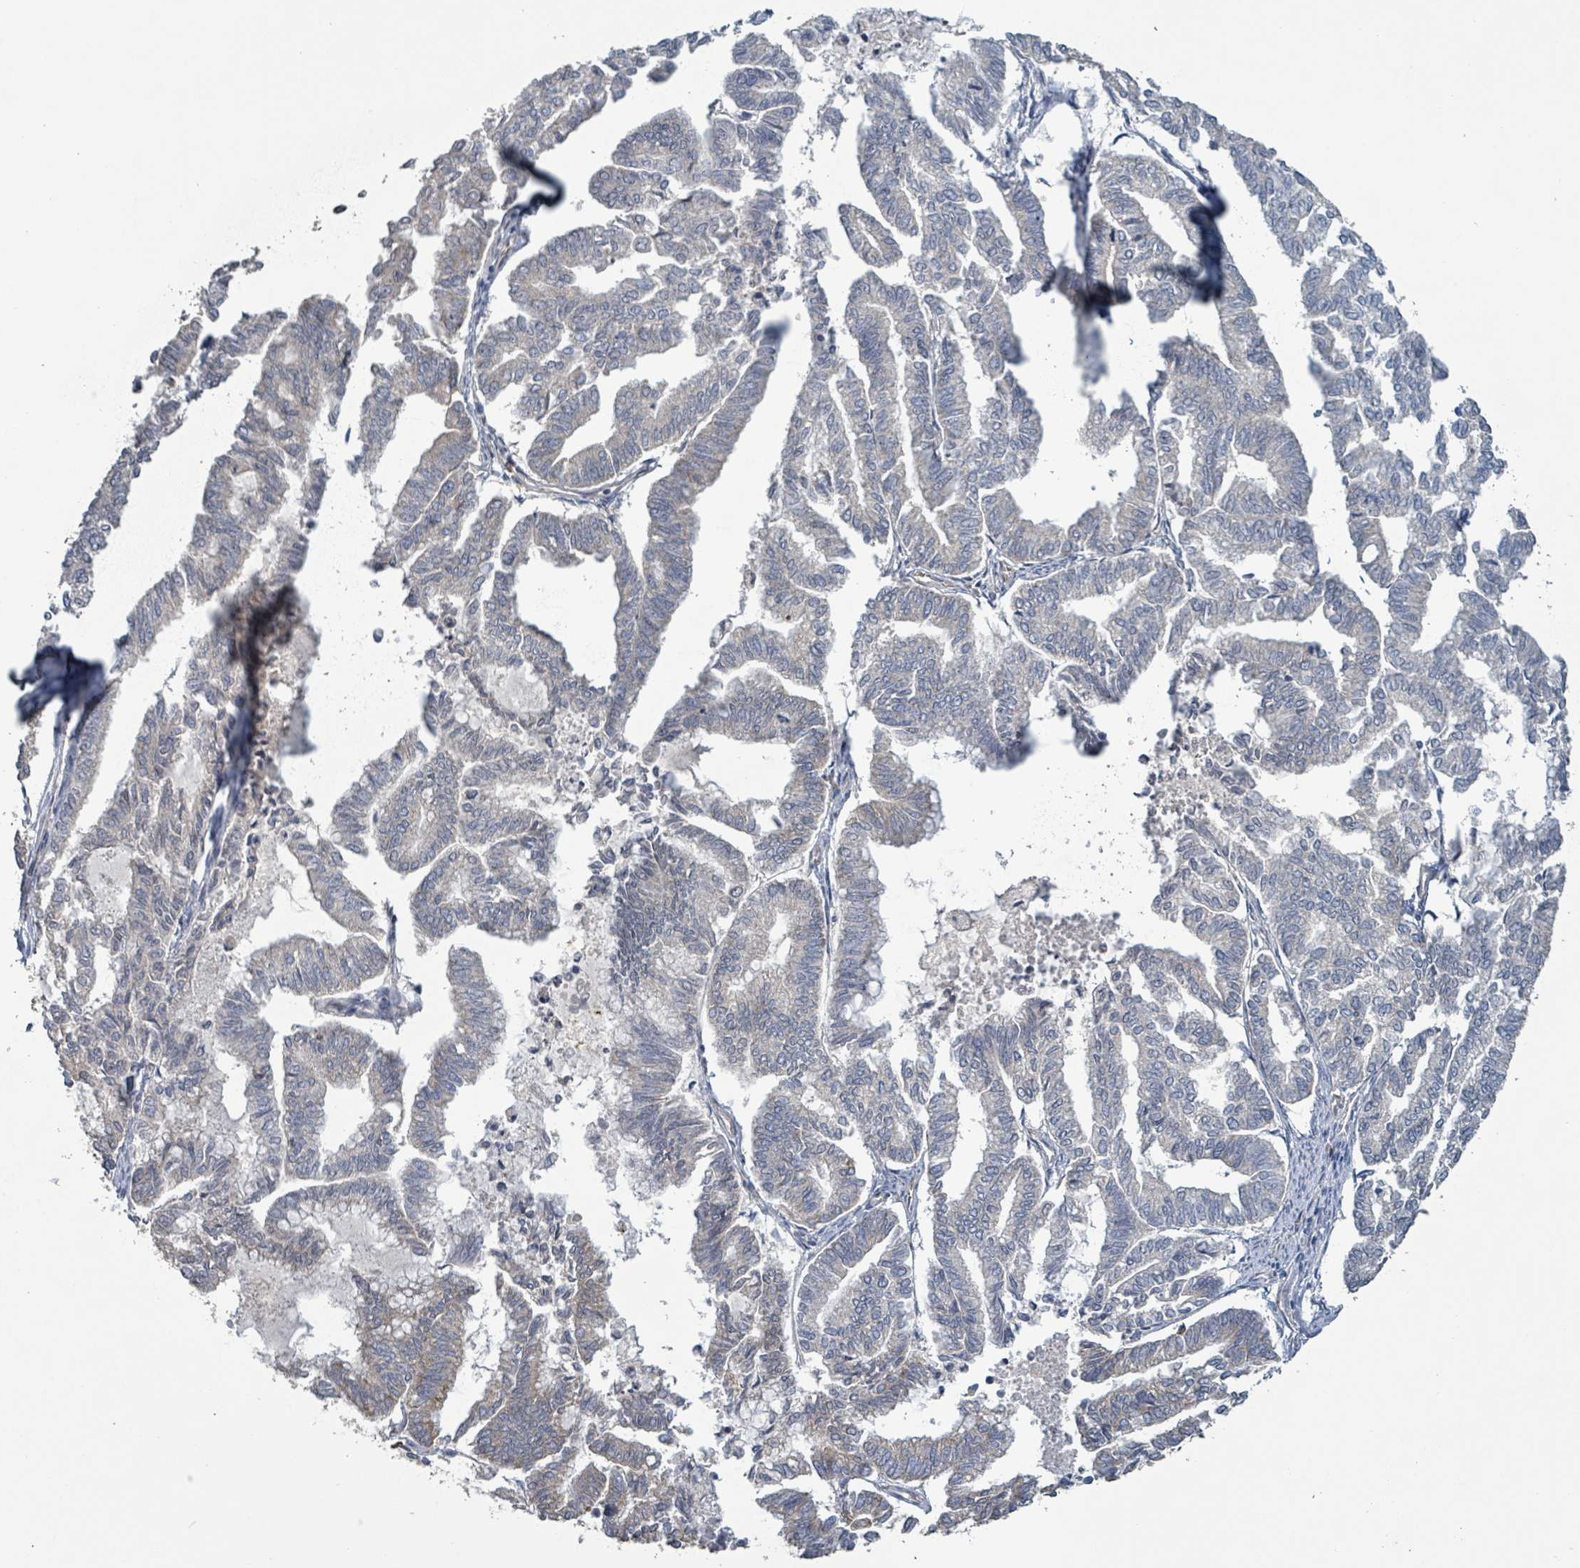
{"staining": {"intensity": "moderate", "quantity": "25%-75%", "location": "cytoplasmic/membranous"}, "tissue": "endometrial cancer", "cell_type": "Tumor cells", "image_type": "cancer", "snomed": [{"axis": "morphology", "description": "Adenocarcinoma, NOS"}, {"axis": "topography", "description": "Endometrium"}], "caption": "A histopathology image of human endometrial adenocarcinoma stained for a protein exhibits moderate cytoplasmic/membranous brown staining in tumor cells.", "gene": "RPL32", "patient": {"sex": "female", "age": 79}}